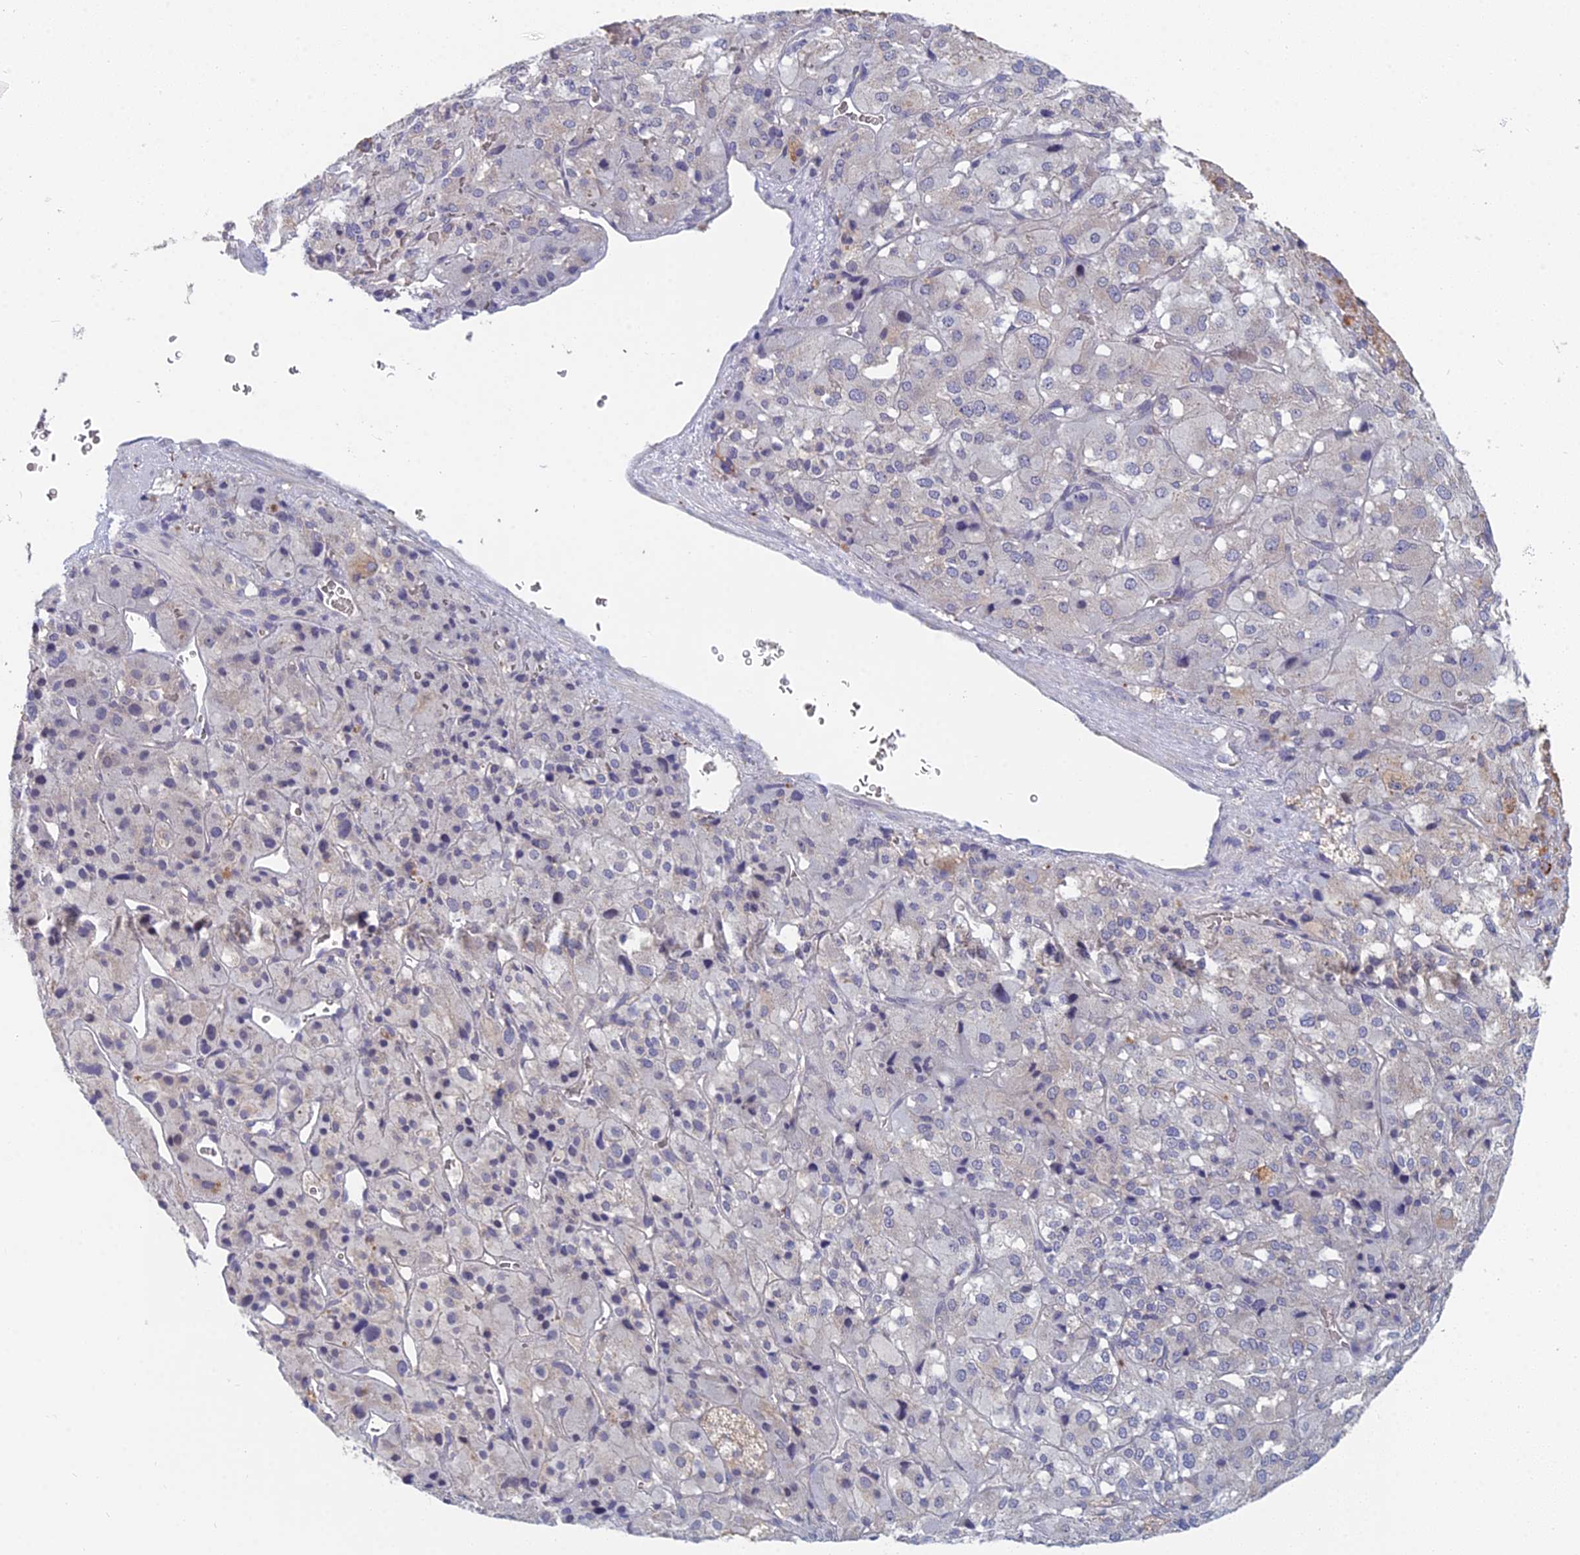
{"staining": {"intensity": "moderate", "quantity": "<25%", "location": "cytoplasmic/membranous"}, "tissue": "adrenal gland", "cell_type": "Glandular cells", "image_type": "normal", "snomed": [{"axis": "morphology", "description": "Normal tissue, NOS"}, {"axis": "topography", "description": "Adrenal gland"}], "caption": "Glandular cells reveal moderate cytoplasmic/membranous expression in about <25% of cells in normal adrenal gland. Using DAB (brown) and hematoxylin (blue) stains, captured at high magnification using brightfield microscopy.", "gene": "METTL26", "patient": {"sex": "female", "age": 44}}